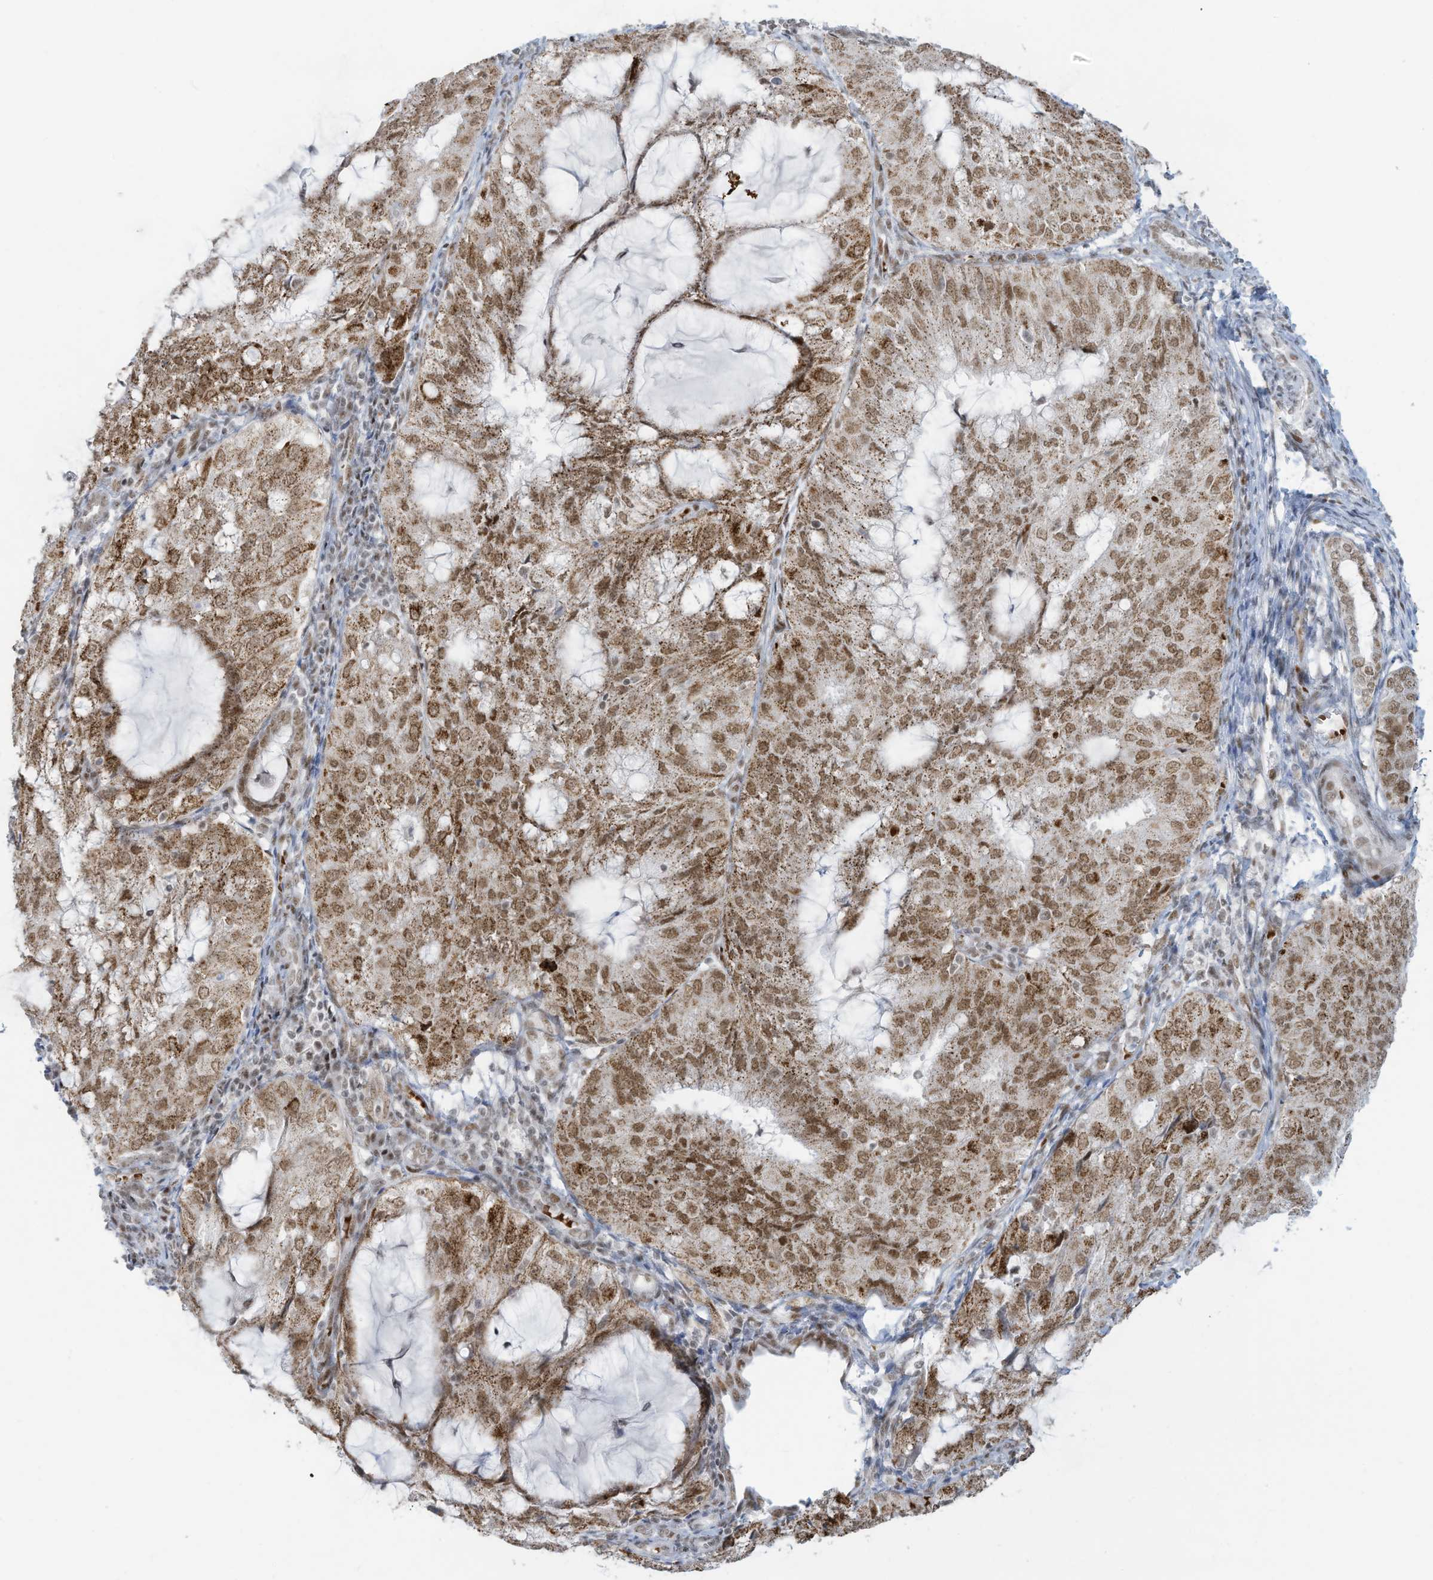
{"staining": {"intensity": "moderate", "quantity": ">75%", "location": "cytoplasmic/membranous,nuclear"}, "tissue": "endometrial cancer", "cell_type": "Tumor cells", "image_type": "cancer", "snomed": [{"axis": "morphology", "description": "Adenocarcinoma, NOS"}, {"axis": "topography", "description": "Endometrium"}], "caption": "Immunohistochemistry histopathology image of neoplastic tissue: human endometrial adenocarcinoma stained using immunohistochemistry reveals medium levels of moderate protein expression localized specifically in the cytoplasmic/membranous and nuclear of tumor cells, appearing as a cytoplasmic/membranous and nuclear brown color.", "gene": "ECT2L", "patient": {"sex": "female", "age": 81}}